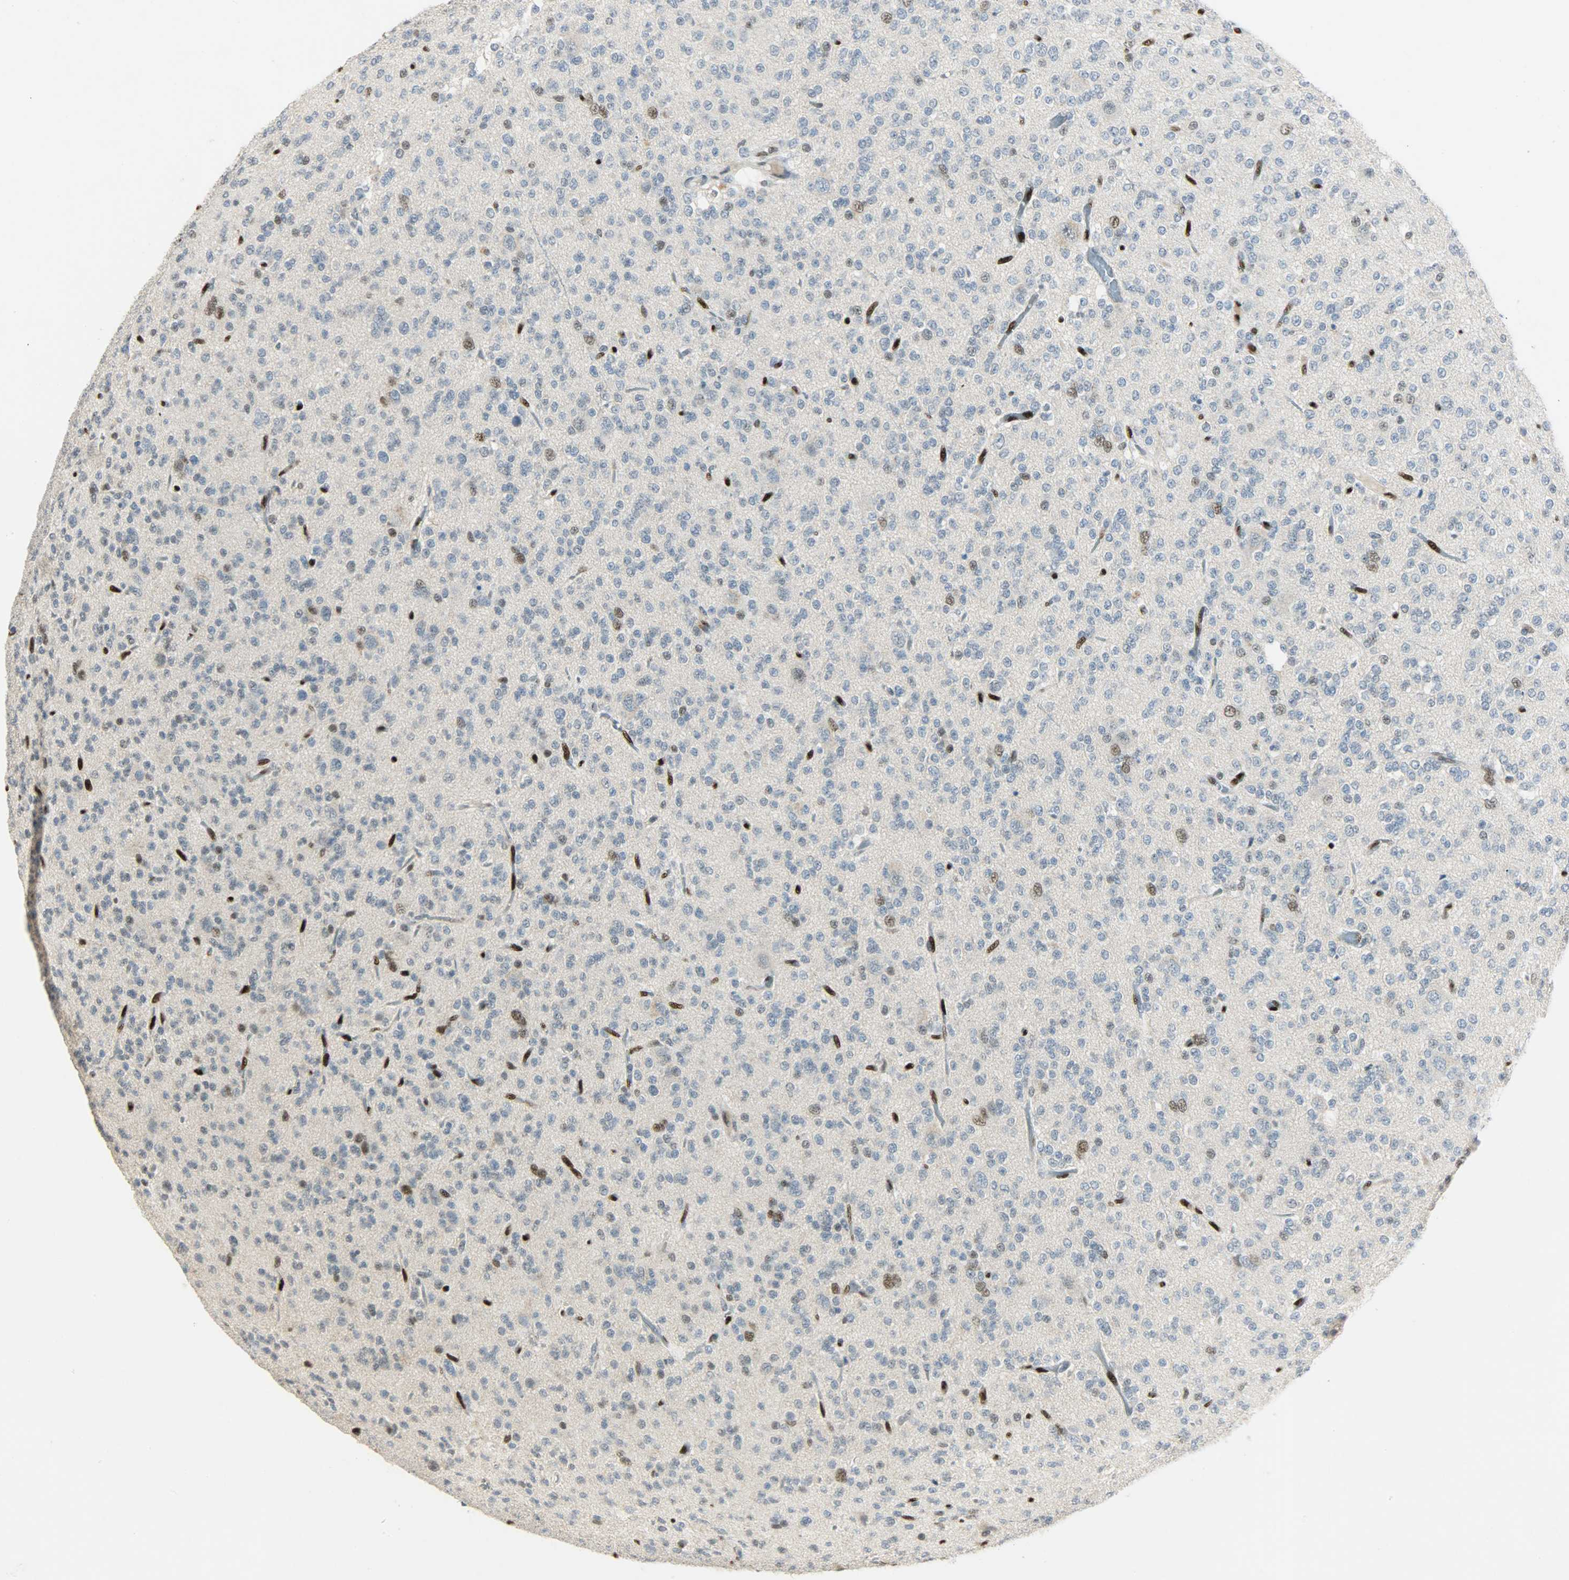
{"staining": {"intensity": "strong", "quantity": "<25%", "location": "nuclear"}, "tissue": "glioma", "cell_type": "Tumor cells", "image_type": "cancer", "snomed": [{"axis": "morphology", "description": "Glioma, malignant, Low grade"}, {"axis": "topography", "description": "Brain"}], "caption": "A brown stain labels strong nuclear staining of a protein in glioma tumor cells. Nuclei are stained in blue.", "gene": "PPARG", "patient": {"sex": "male", "age": 38}}